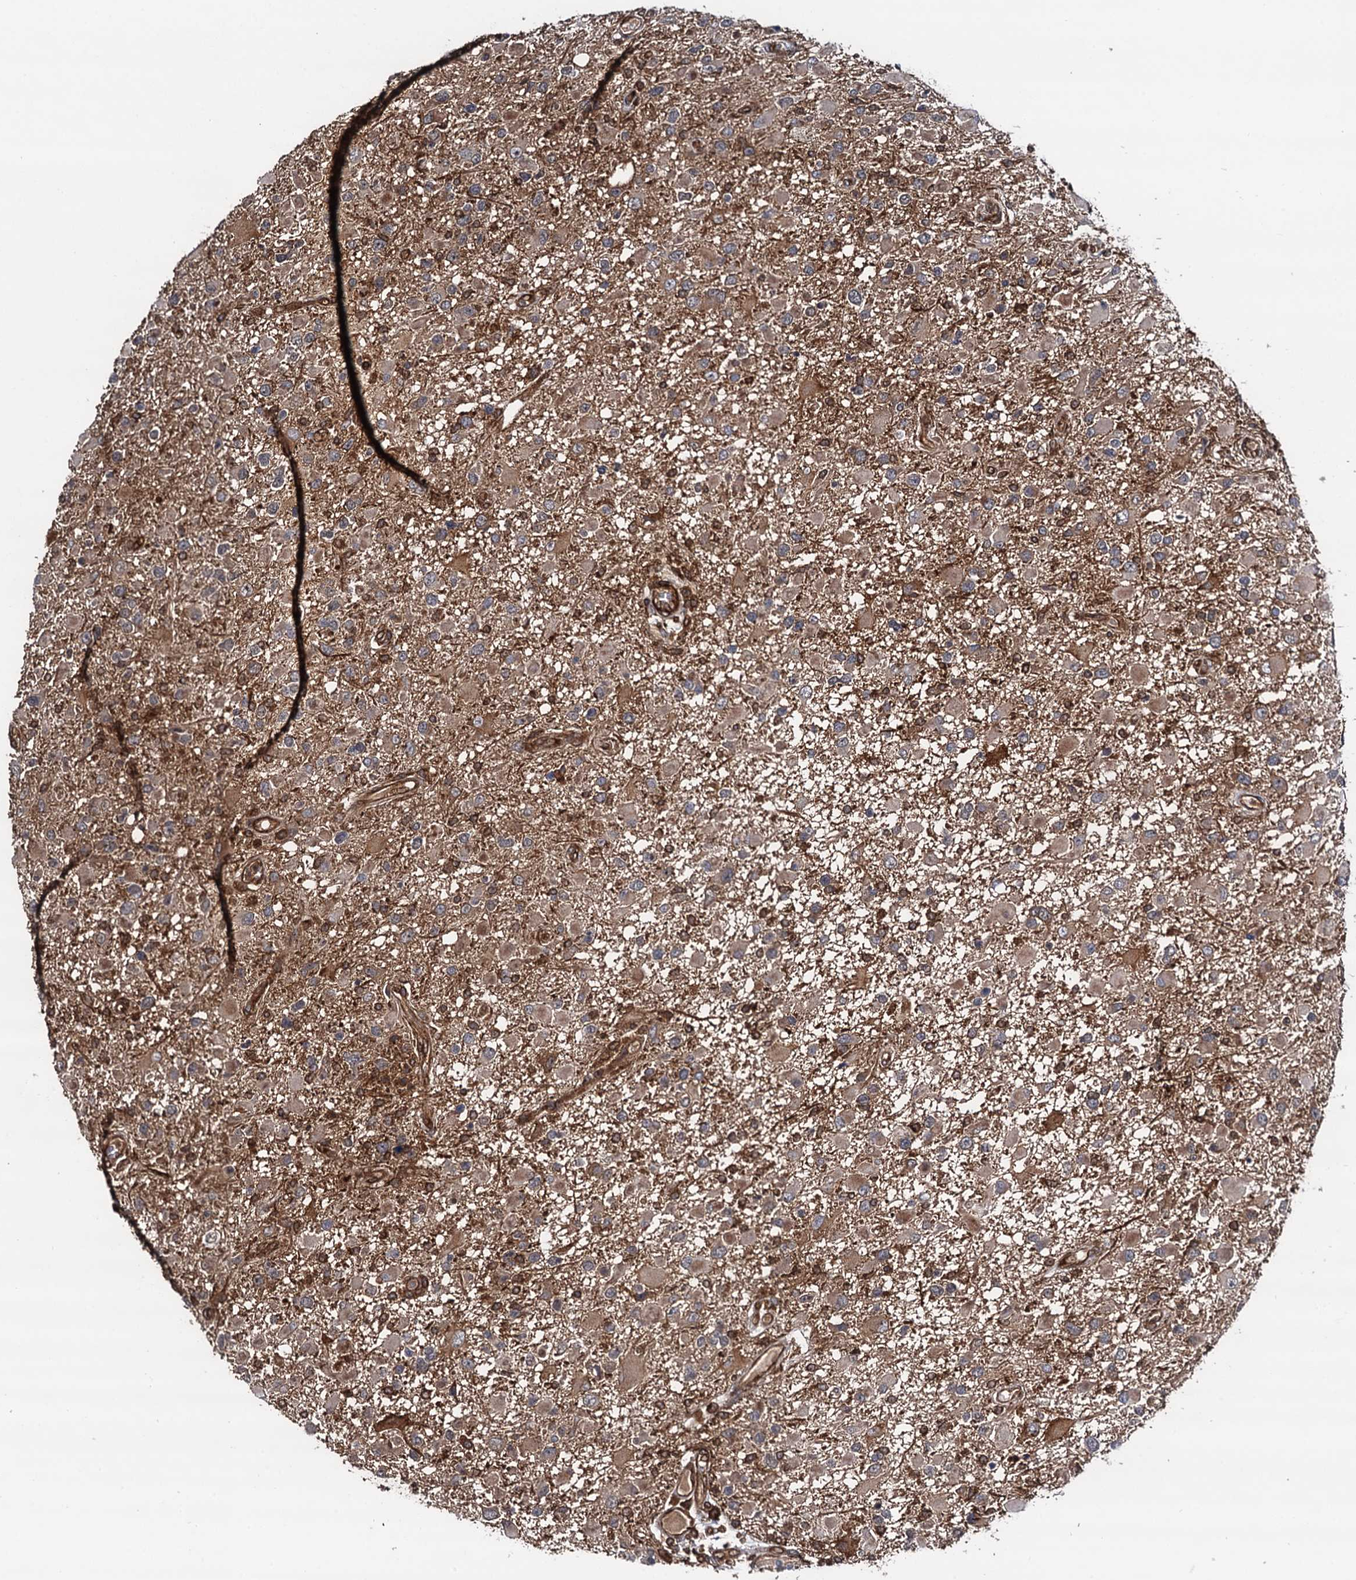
{"staining": {"intensity": "moderate", "quantity": ">75%", "location": "cytoplasmic/membranous"}, "tissue": "glioma", "cell_type": "Tumor cells", "image_type": "cancer", "snomed": [{"axis": "morphology", "description": "Glioma, malignant, High grade"}, {"axis": "topography", "description": "Brain"}], "caption": "High-magnification brightfield microscopy of malignant high-grade glioma stained with DAB (brown) and counterstained with hematoxylin (blue). tumor cells exhibit moderate cytoplasmic/membranous positivity is identified in about>75% of cells.", "gene": "BORA", "patient": {"sex": "male", "age": 53}}